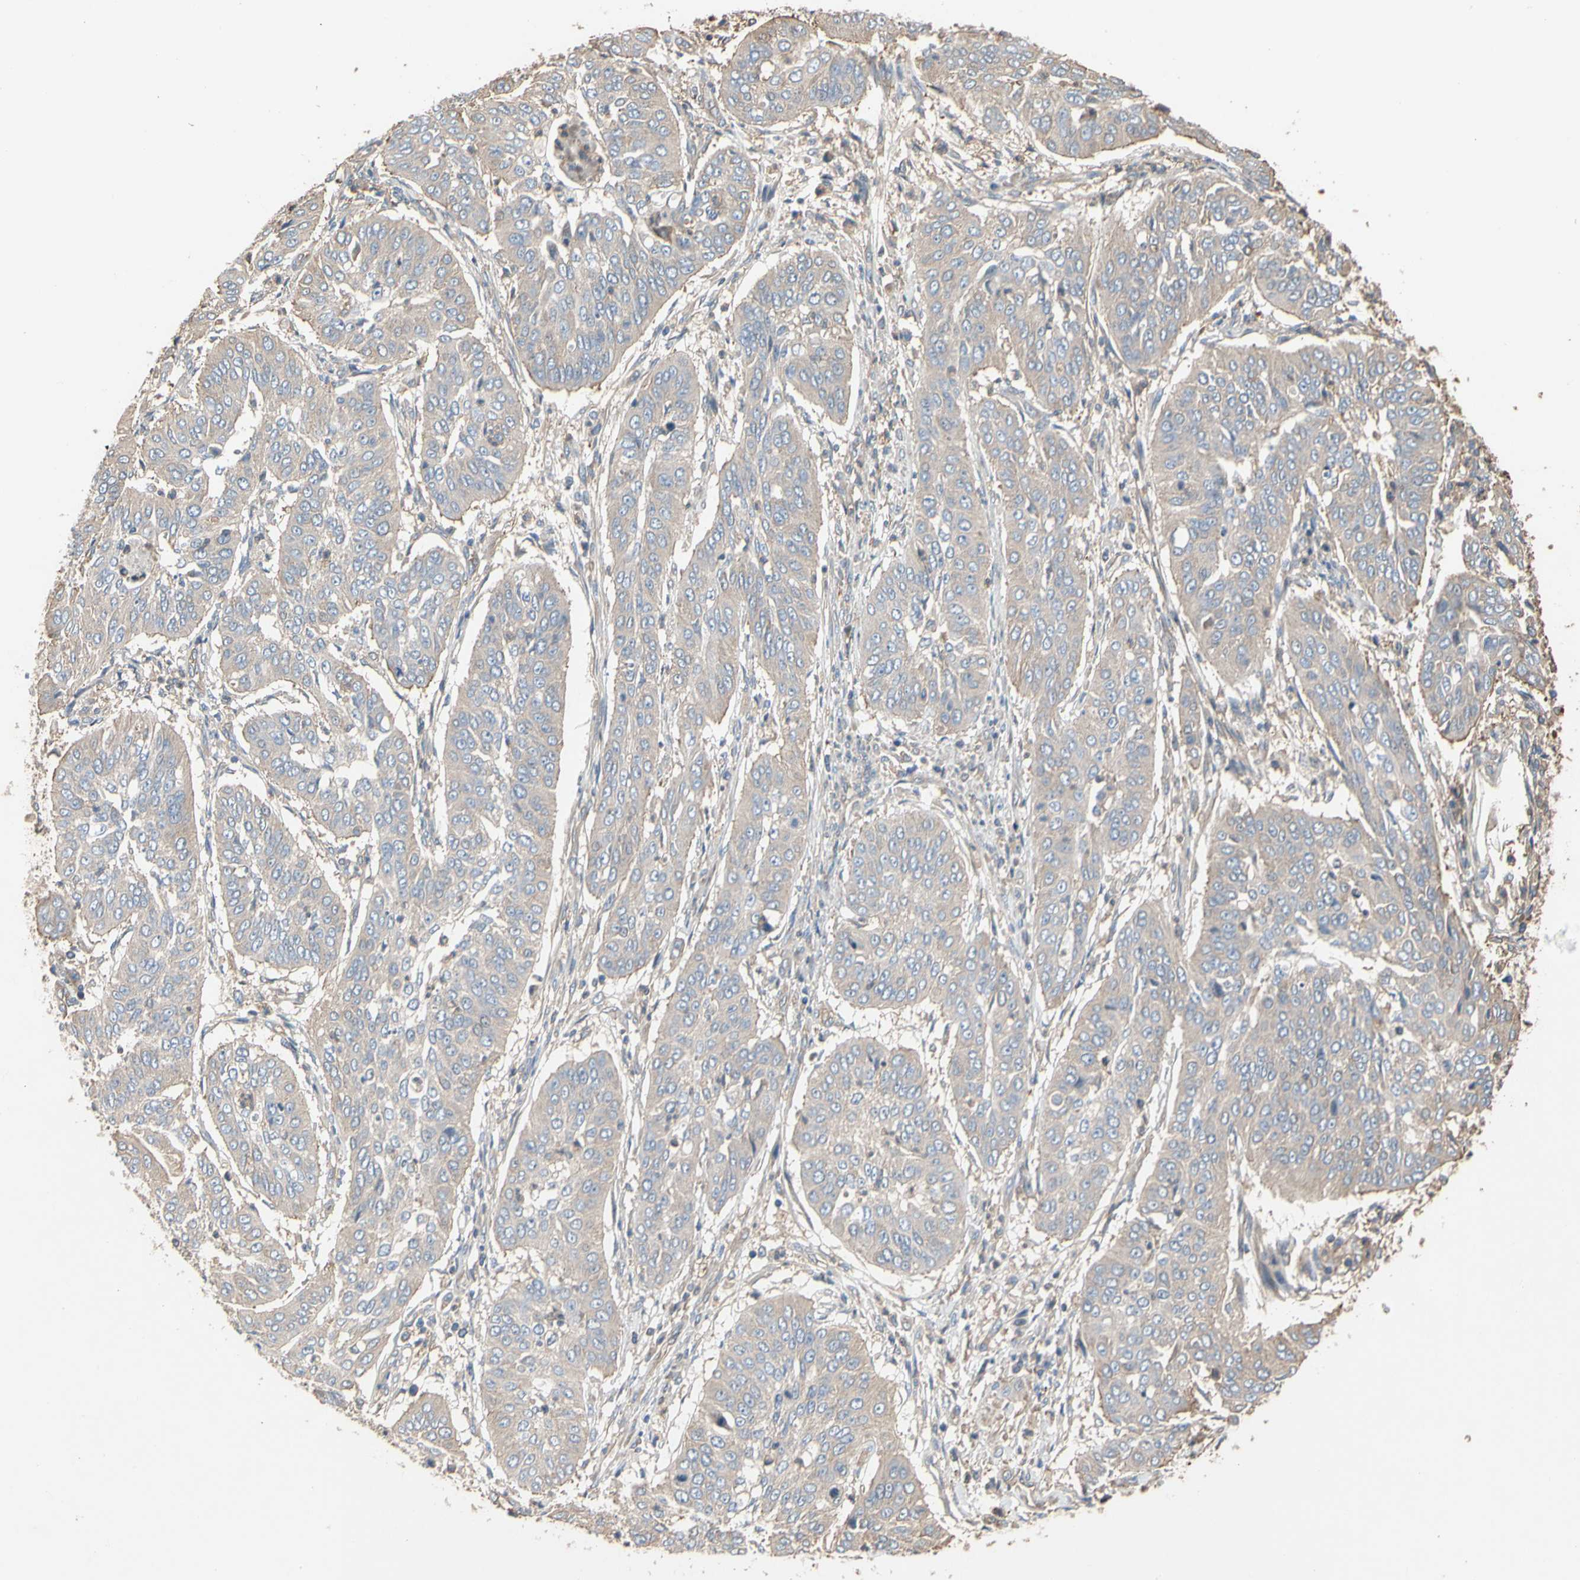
{"staining": {"intensity": "weak", "quantity": ">75%", "location": "cytoplasmic/membranous"}, "tissue": "cervical cancer", "cell_type": "Tumor cells", "image_type": "cancer", "snomed": [{"axis": "morphology", "description": "Normal tissue, NOS"}, {"axis": "morphology", "description": "Squamous cell carcinoma, NOS"}, {"axis": "topography", "description": "Cervix"}], "caption": "A micrograph showing weak cytoplasmic/membranous staining in about >75% of tumor cells in squamous cell carcinoma (cervical), as visualized by brown immunohistochemical staining.", "gene": "PDZK1", "patient": {"sex": "female", "age": 39}}